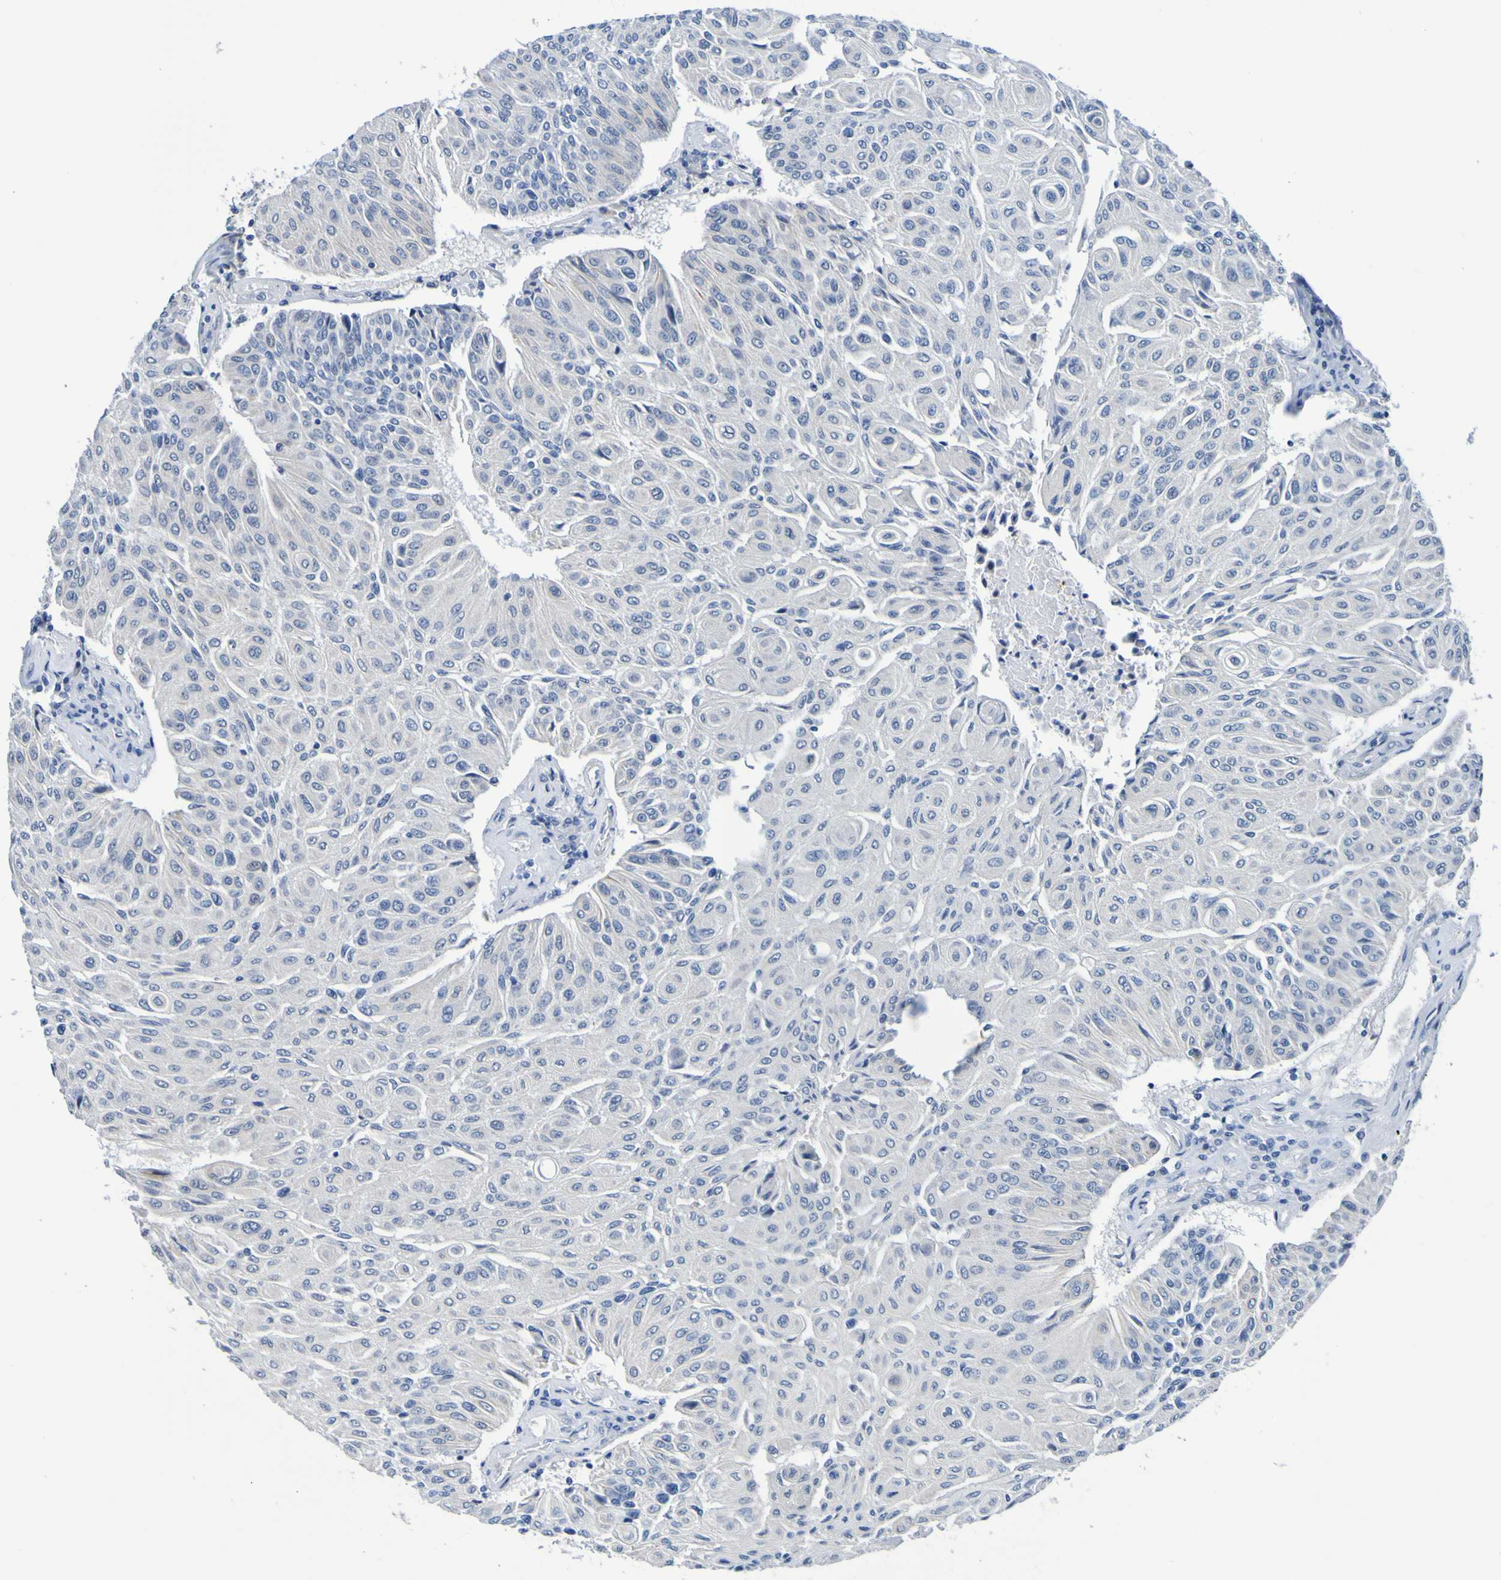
{"staining": {"intensity": "negative", "quantity": "none", "location": "none"}, "tissue": "urothelial cancer", "cell_type": "Tumor cells", "image_type": "cancer", "snomed": [{"axis": "morphology", "description": "Urothelial carcinoma, High grade"}, {"axis": "topography", "description": "Urinary bladder"}], "caption": "Immunohistochemistry (IHC) of urothelial cancer exhibits no expression in tumor cells.", "gene": "VMA21", "patient": {"sex": "male", "age": 66}}